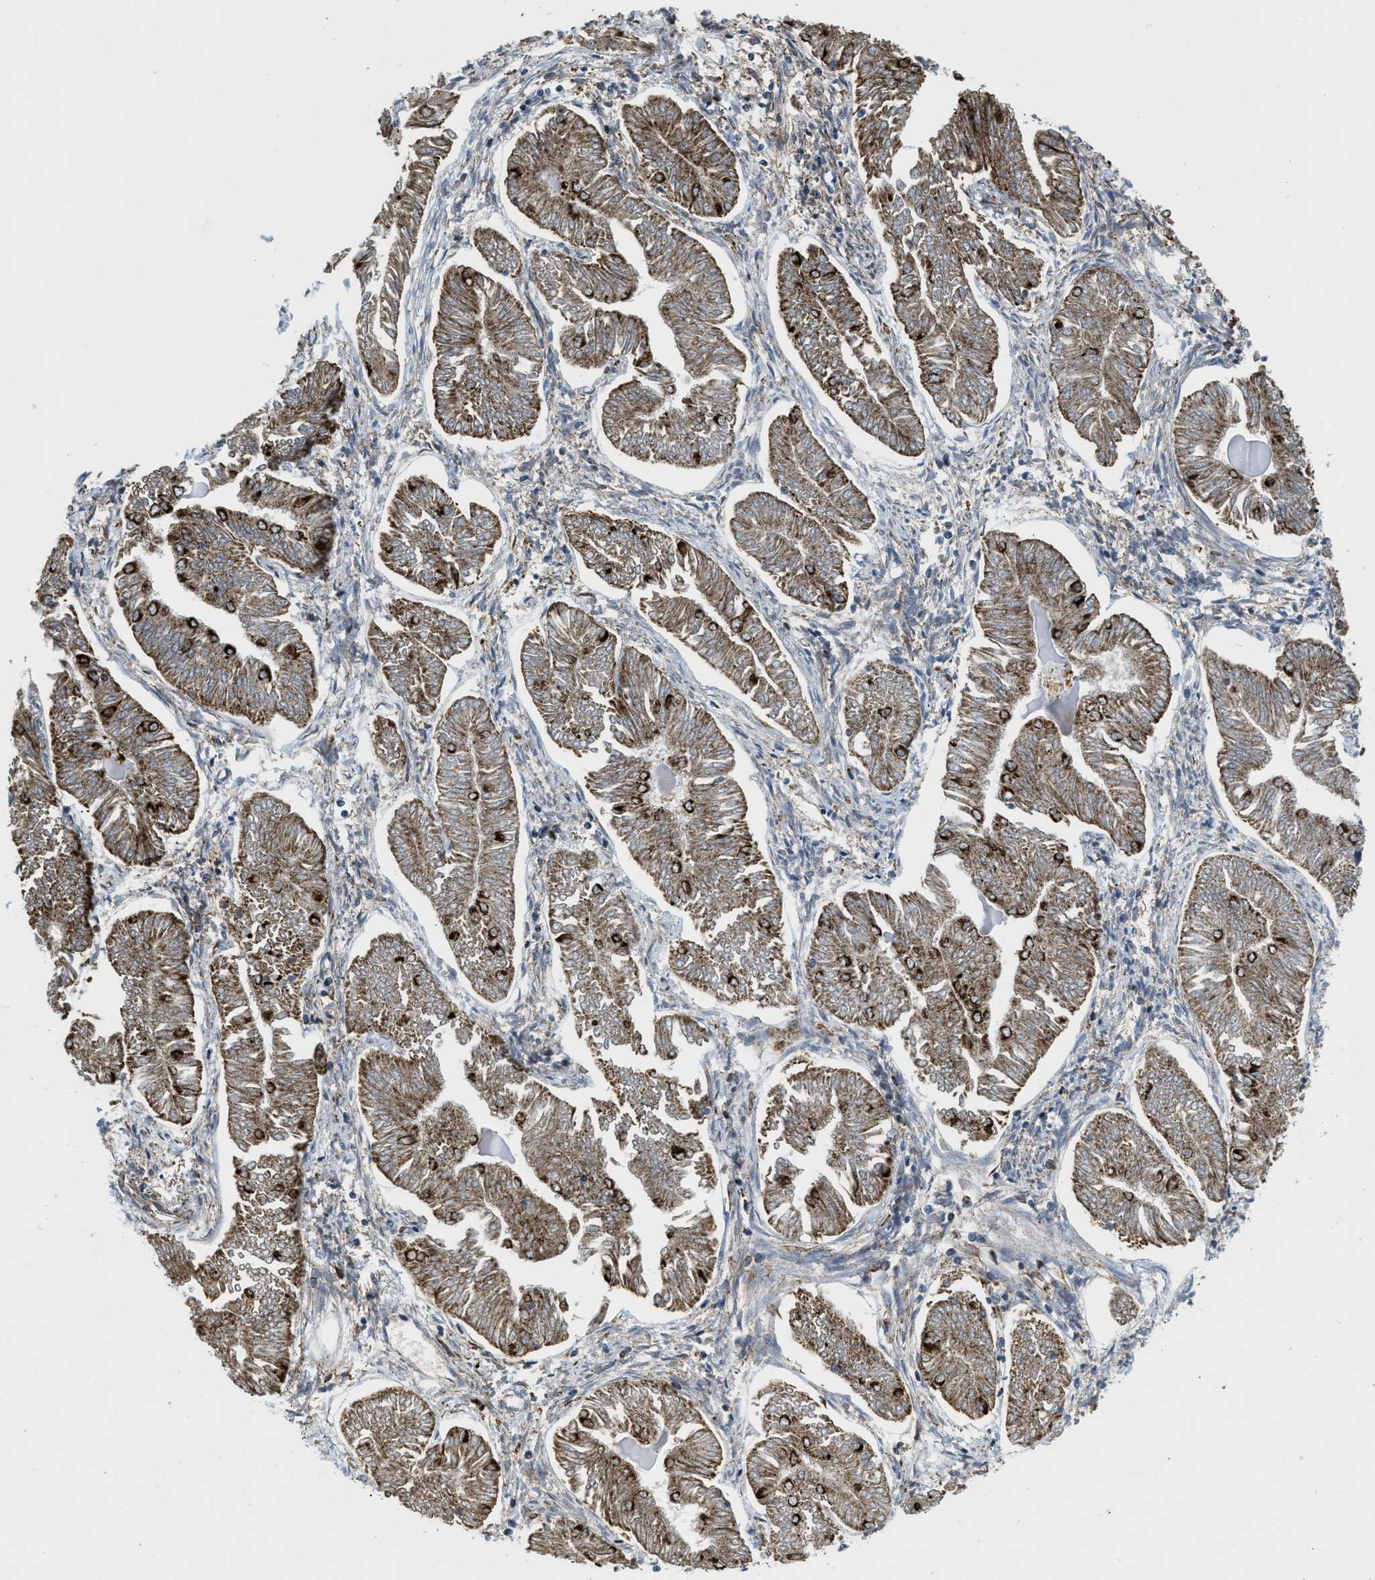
{"staining": {"intensity": "moderate", "quantity": ">75%", "location": "cytoplasmic/membranous"}, "tissue": "endometrial cancer", "cell_type": "Tumor cells", "image_type": "cancer", "snomed": [{"axis": "morphology", "description": "Adenocarcinoma, NOS"}, {"axis": "topography", "description": "Endometrium"}], "caption": "A brown stain labels moderate cytoplasmic/membranous positivity of a protein in endometrial cancer (adenocarcinoma) tumor cells.", "gene": "CSPG4", "patient": {"sex": "female", "age": 53}}